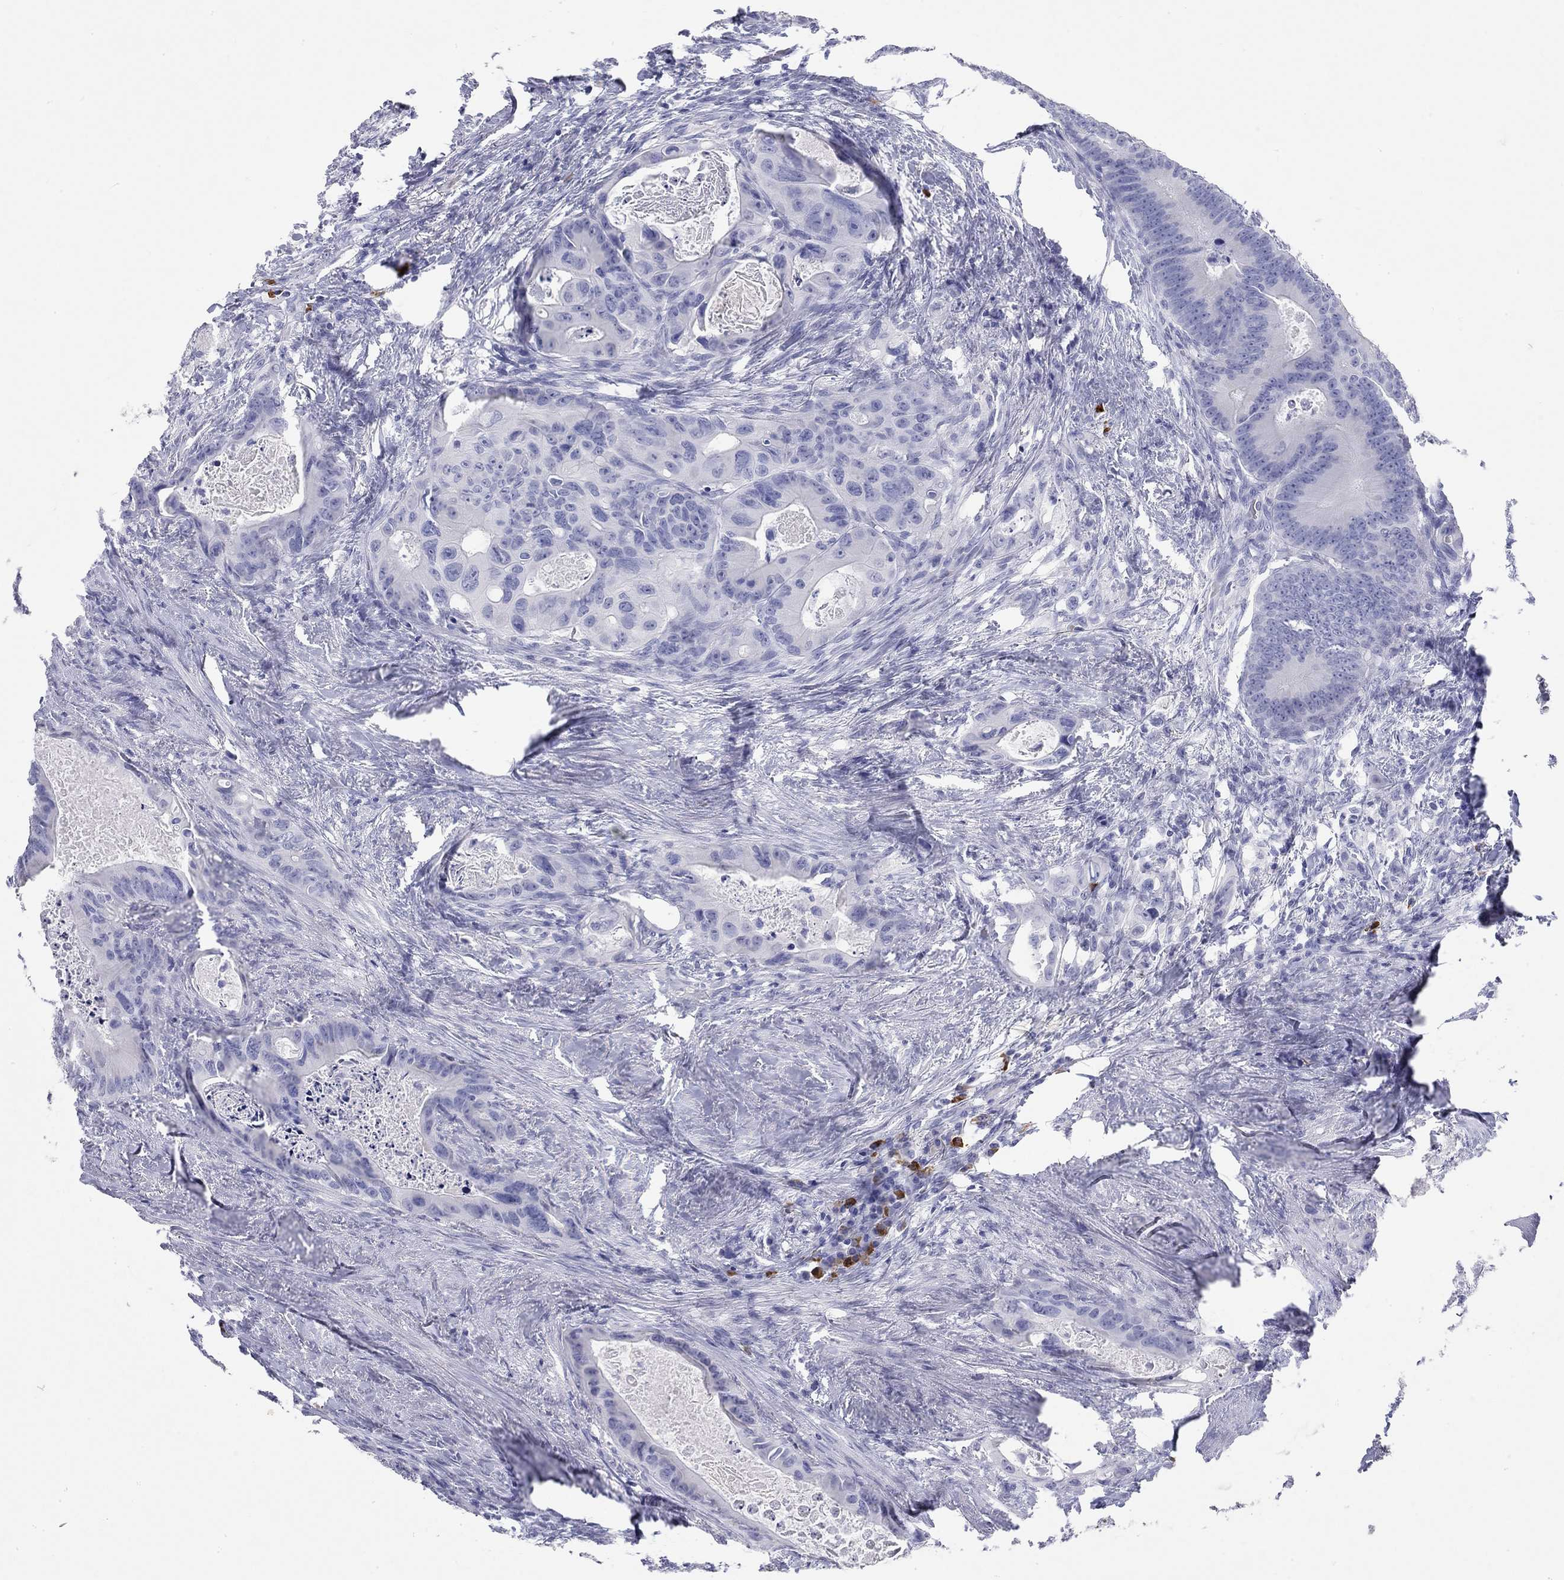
{"staining": {"intensity": "negative", "quantity": "none", "location": "none"}, "tissue": "colorectal cancer", "cell_type": "Tumor cells", "image_type": "cancer", "snomed": [{"axis": "morphology", "description": "Adenocarcinoma, NOS"}, {"axis": "topography", "description": "Rectum"}], "caption": "The immunohistochemistry histopathology image has no significant staining in tumor cells of colorectal cancer tissue. The staining is performed using DAB brown chromogen with nuclei counter-stained in using hematoxylin.", "gene": "PHOX2B", "patient": {"sex": "male", "age": 64}}